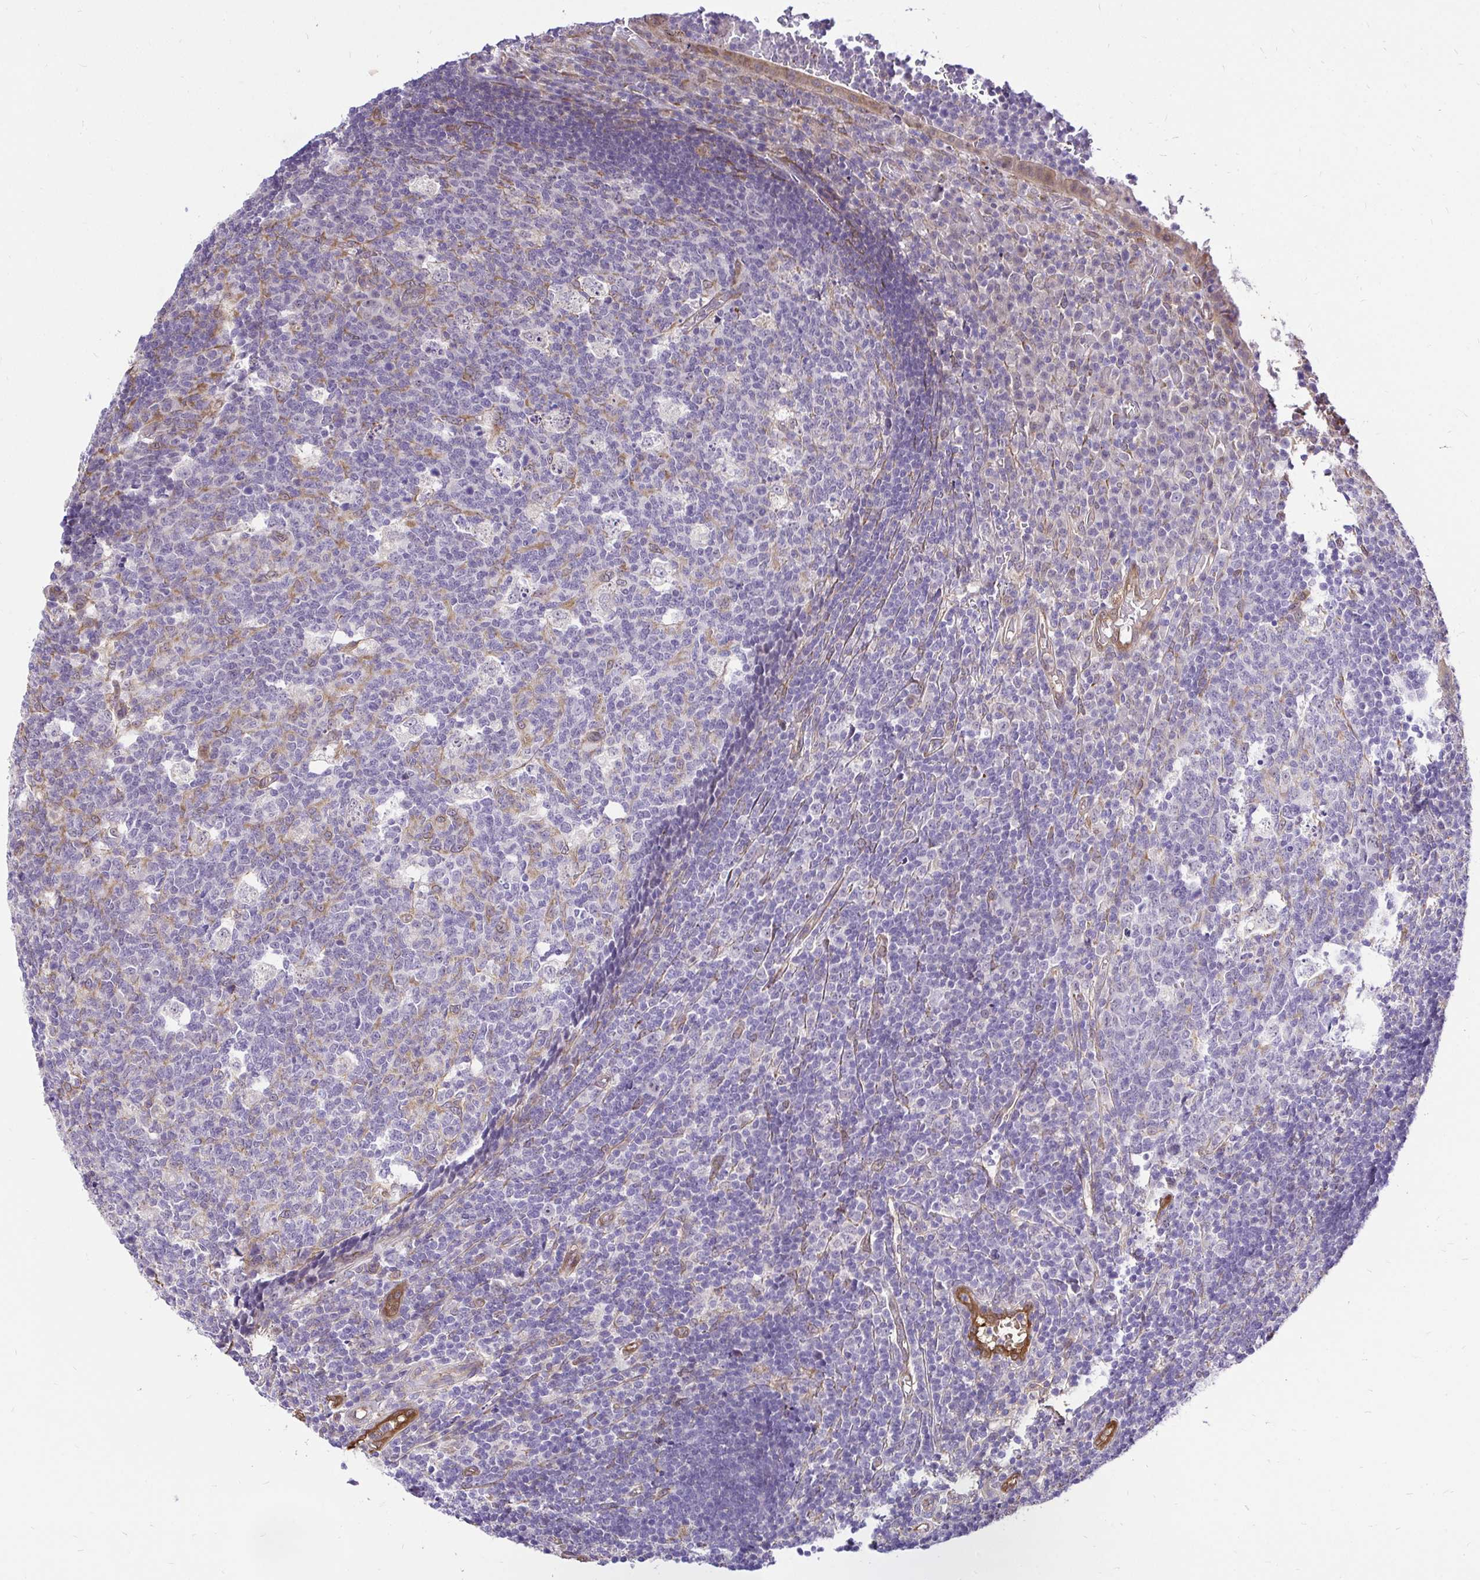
{"staining": {"intensity": "moderate", "quantity": ">75%", "location": "cytoplasmic/membranous"}, "tissue": "appendix", "cell_type": "Glandular cells", "image_type": "normal", "snomed": [{"axis": "morphology", "description": "Normal tissue, NOS"}, {"axis": "topography", "description": "Appendix"}], "caption": "DAB immunohistochemical staining of normal appendix shows moderate cytoplasmic/membranous protein staining in about >75% of glandular cells.", "gene": "CCDC122", "patient": {"sex": "male", "age": 18}}